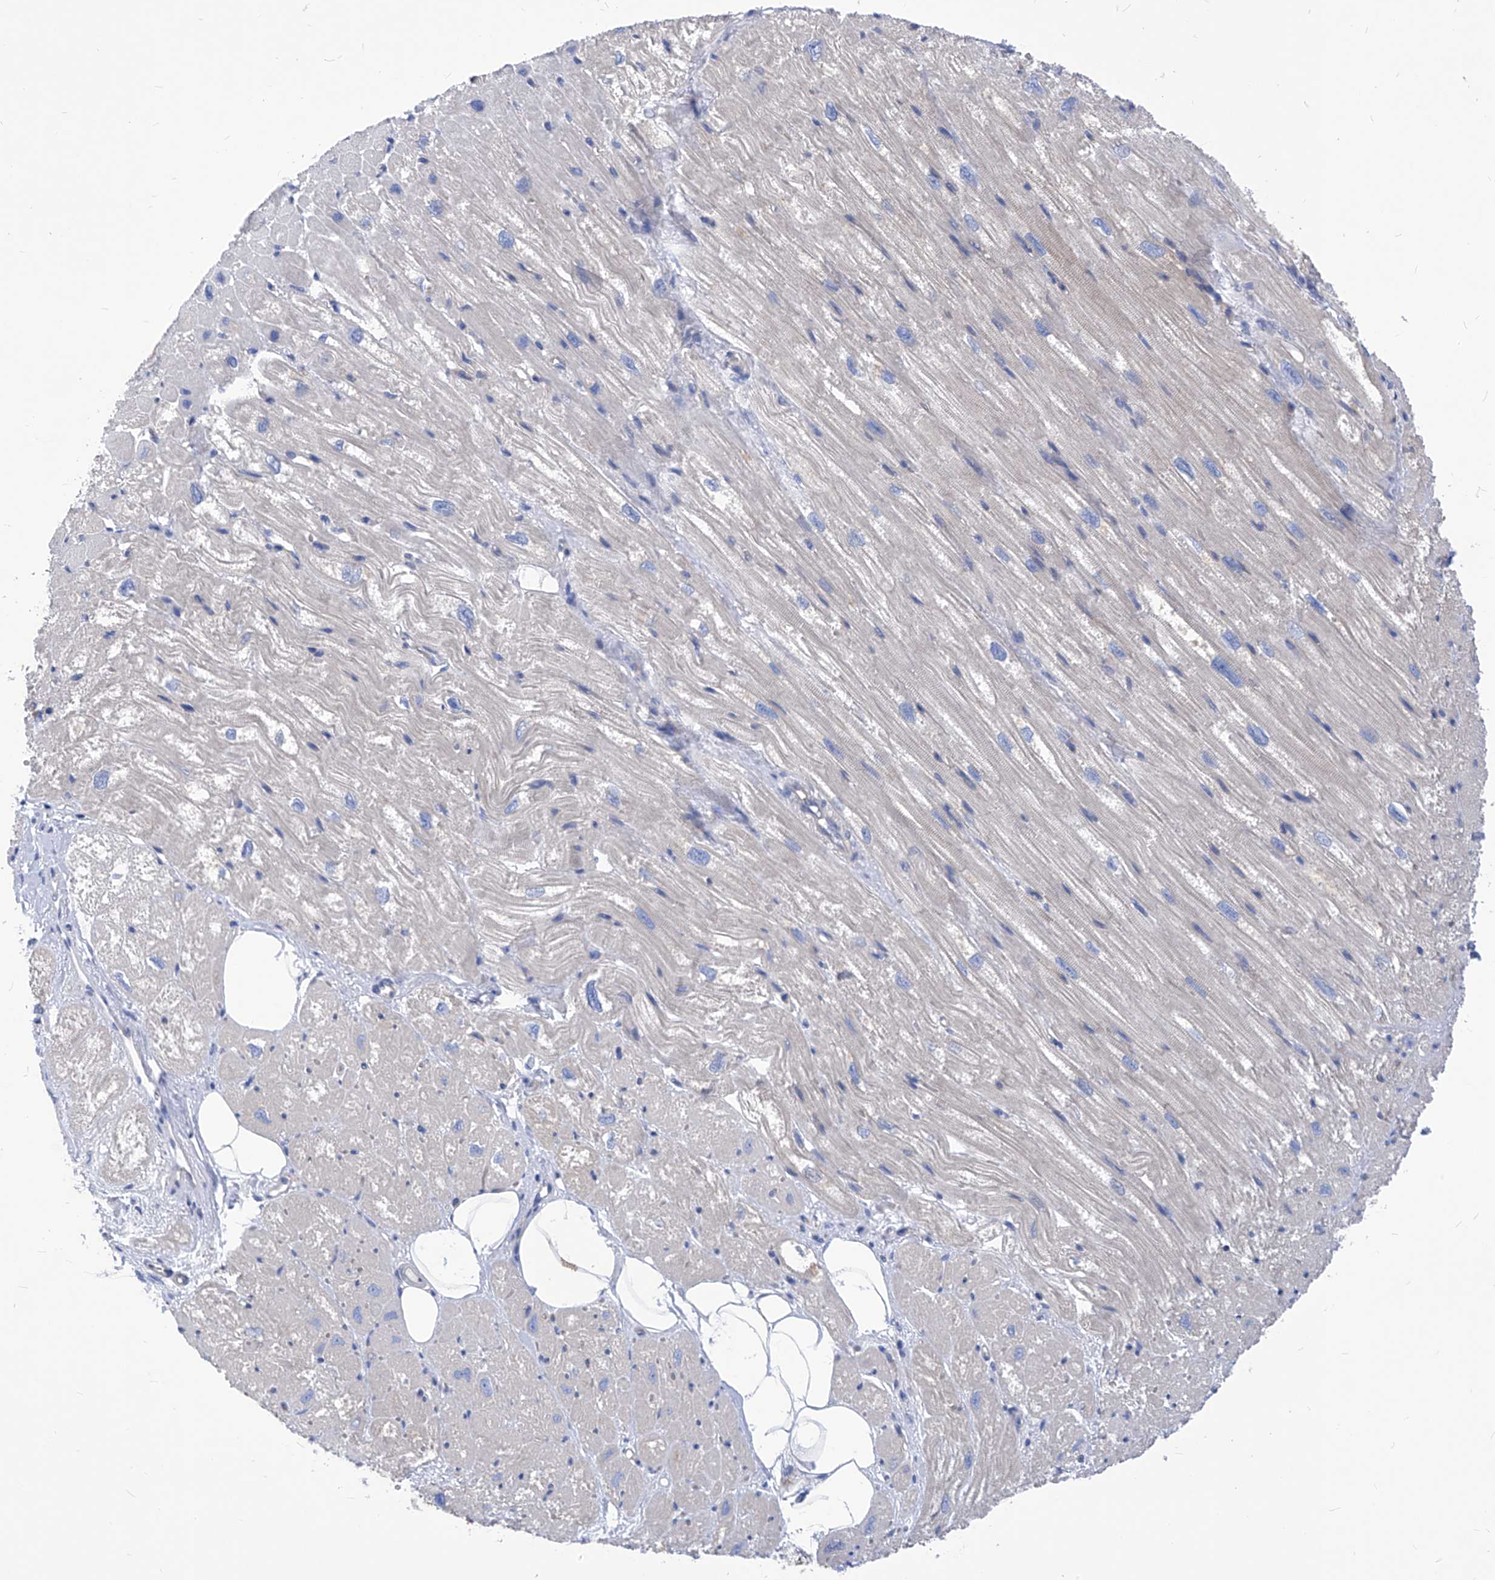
{"staining": {"intensity": "moderate", "quantity": "<25%", "location": "cytoplasmic/membranous"}, "tissue": "heart muscle", "cell_type": "Cardiomyocytes", "image_type": "normal", "snomed": [{"axis": "morphology", "description": "Normal tissue, NOS"}, {"axis": "topography", "description": "Heart"}], "caption": "Cardiomyocytes reveal low levels of moderate cytoplasmic/membranous expression in approximately <25% of cells in unremarkable human heart muscle. Immunohistochemistry (ihc) stains the protein in brown and the nuclei are stained blue.", "gene": "XPNPEP1", "patient": {"sex": "male", "age": 50}}